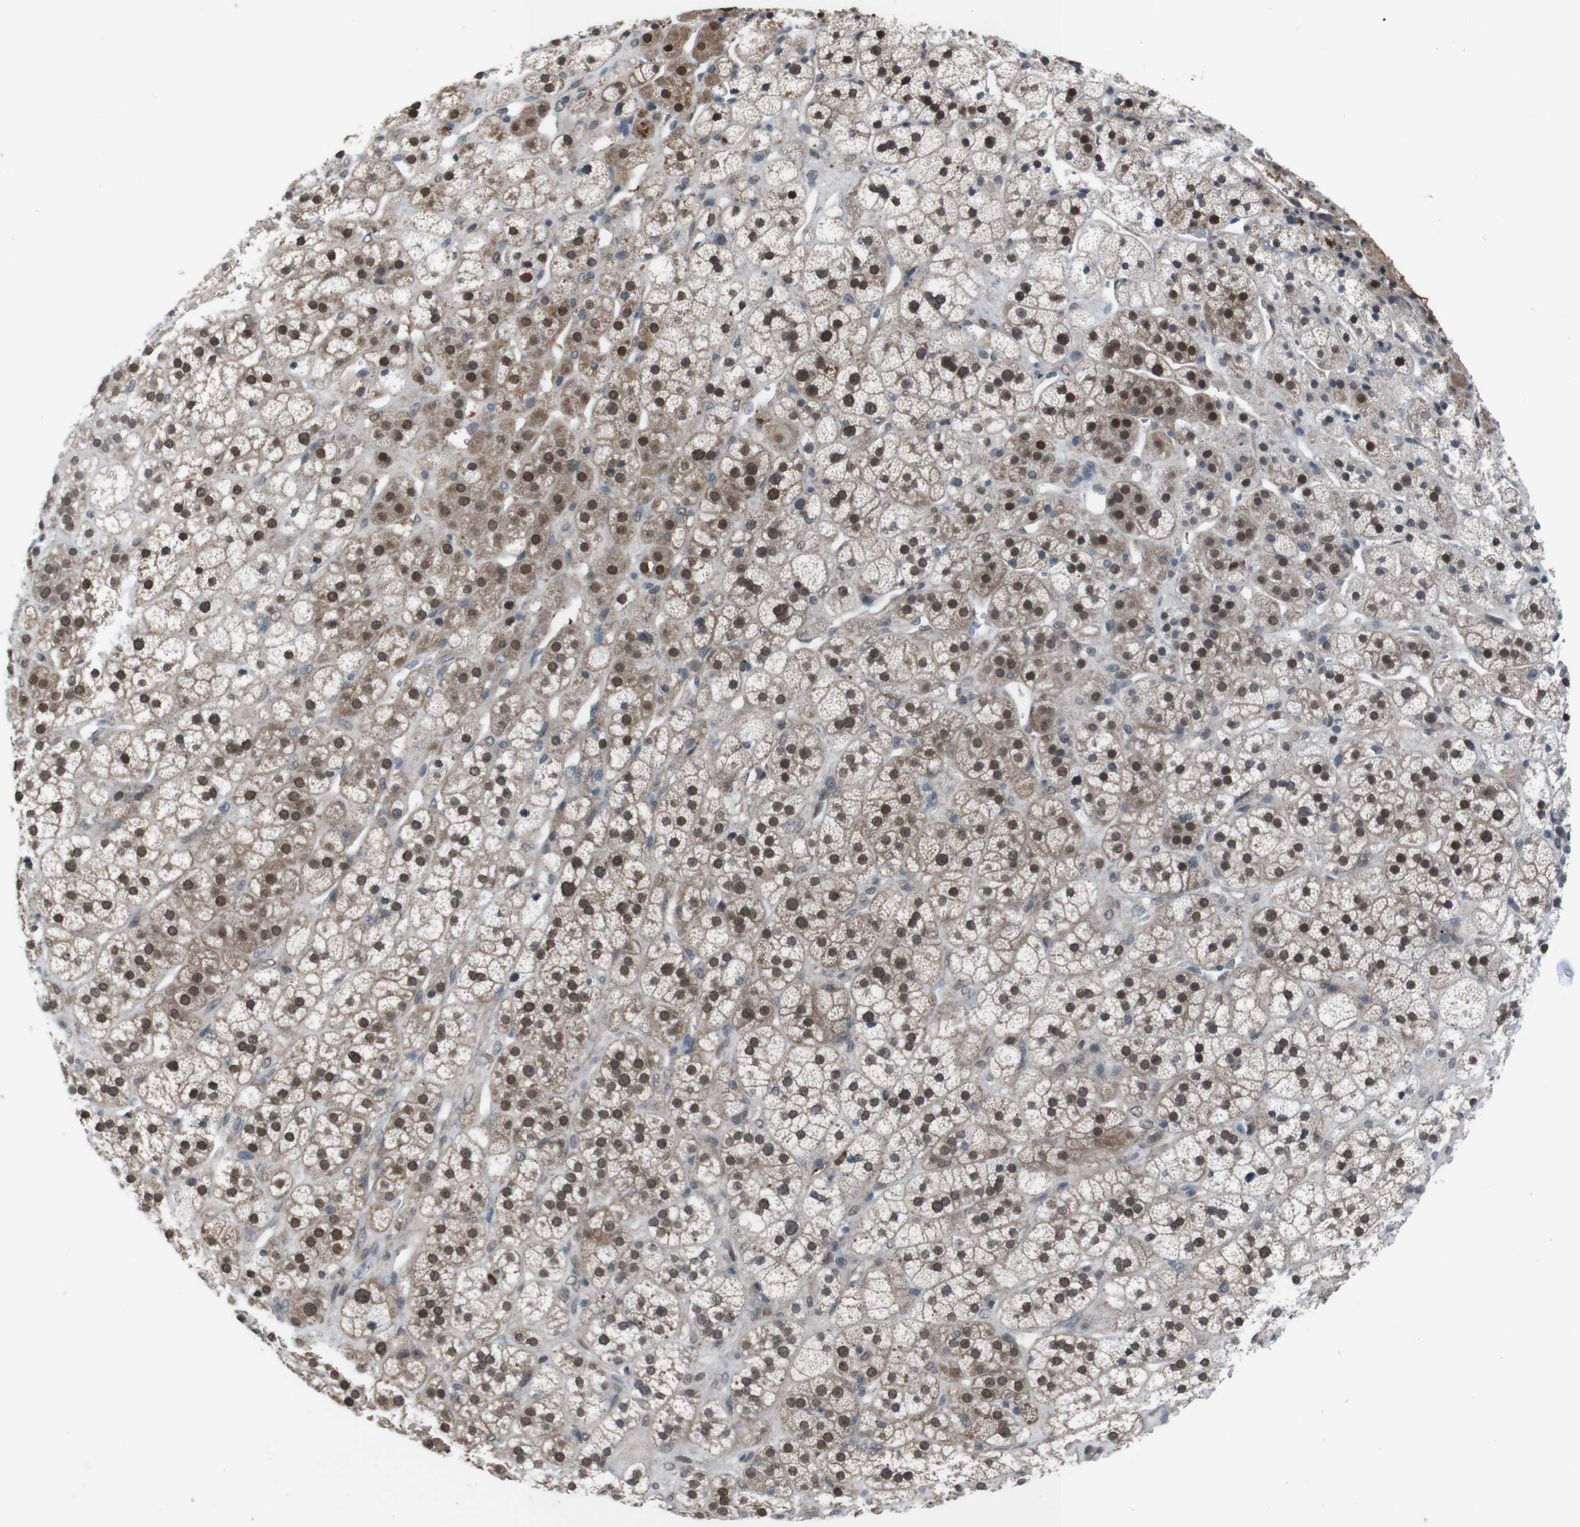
{"staining": {"intensity": "strong", "quantity": ">75%", "location": "cytoplasmic/membranous,nuclear"}, "tissue": "adrenal gland", "cell_type": "Glandular cells", "image_type": "normal", "snomed": [{"axis": "morphology", "description": "Normal tissue, NOS"}, {"axis": "topography", "description": "Adrenal gland"}], "caption": "The micrograph demonstrates a brown stain indicating the presence of a protein in the cytoplasmic/membranous,nuclear of glandular cells in adrenal gland.", "gene": "SS18L1", "patient": {"sex": "male", "age": 56}}